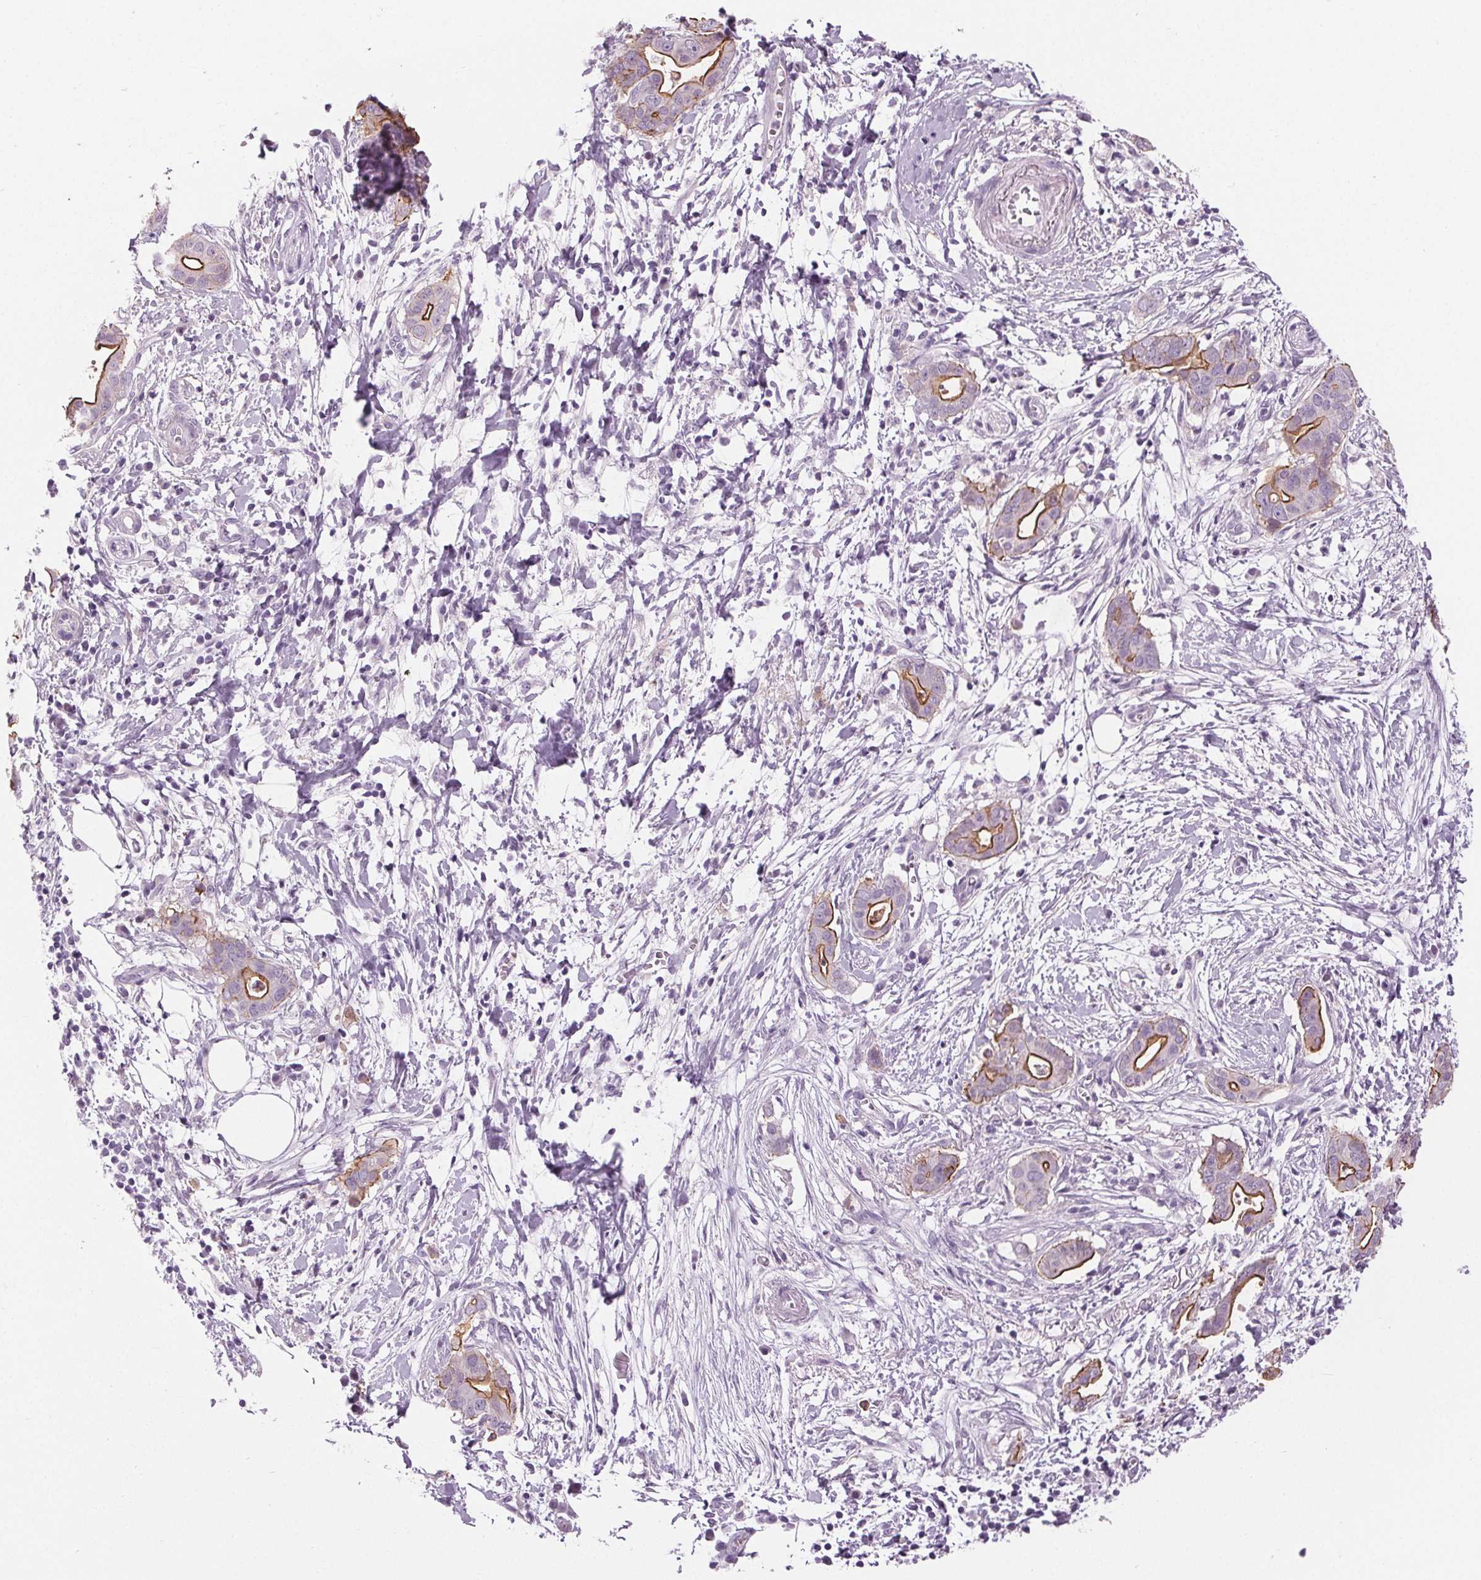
{"staining": {"intensity": "moderate", "quantity": "25%-75%", "location": "cytoplasmic/membranous"}, "tissue": "pancreatic cancer", "cell_type": "Tumor cells", "image_type": "cancer", "snomed": [{"axis": "morphology", "description": "Adenocarcinoma, NOS"}, {"axis": "topography", "description": "Pancreas"}], "caption": "DAB immunohistochemical staining of human adenocarcinoma (pancreatic) exhibits moderate cytoplasmic/membranous protein positivity in about 25%-75% of tumor cells.", "gene": "MISP", "patient": {"sex": "male", "age": 61}}